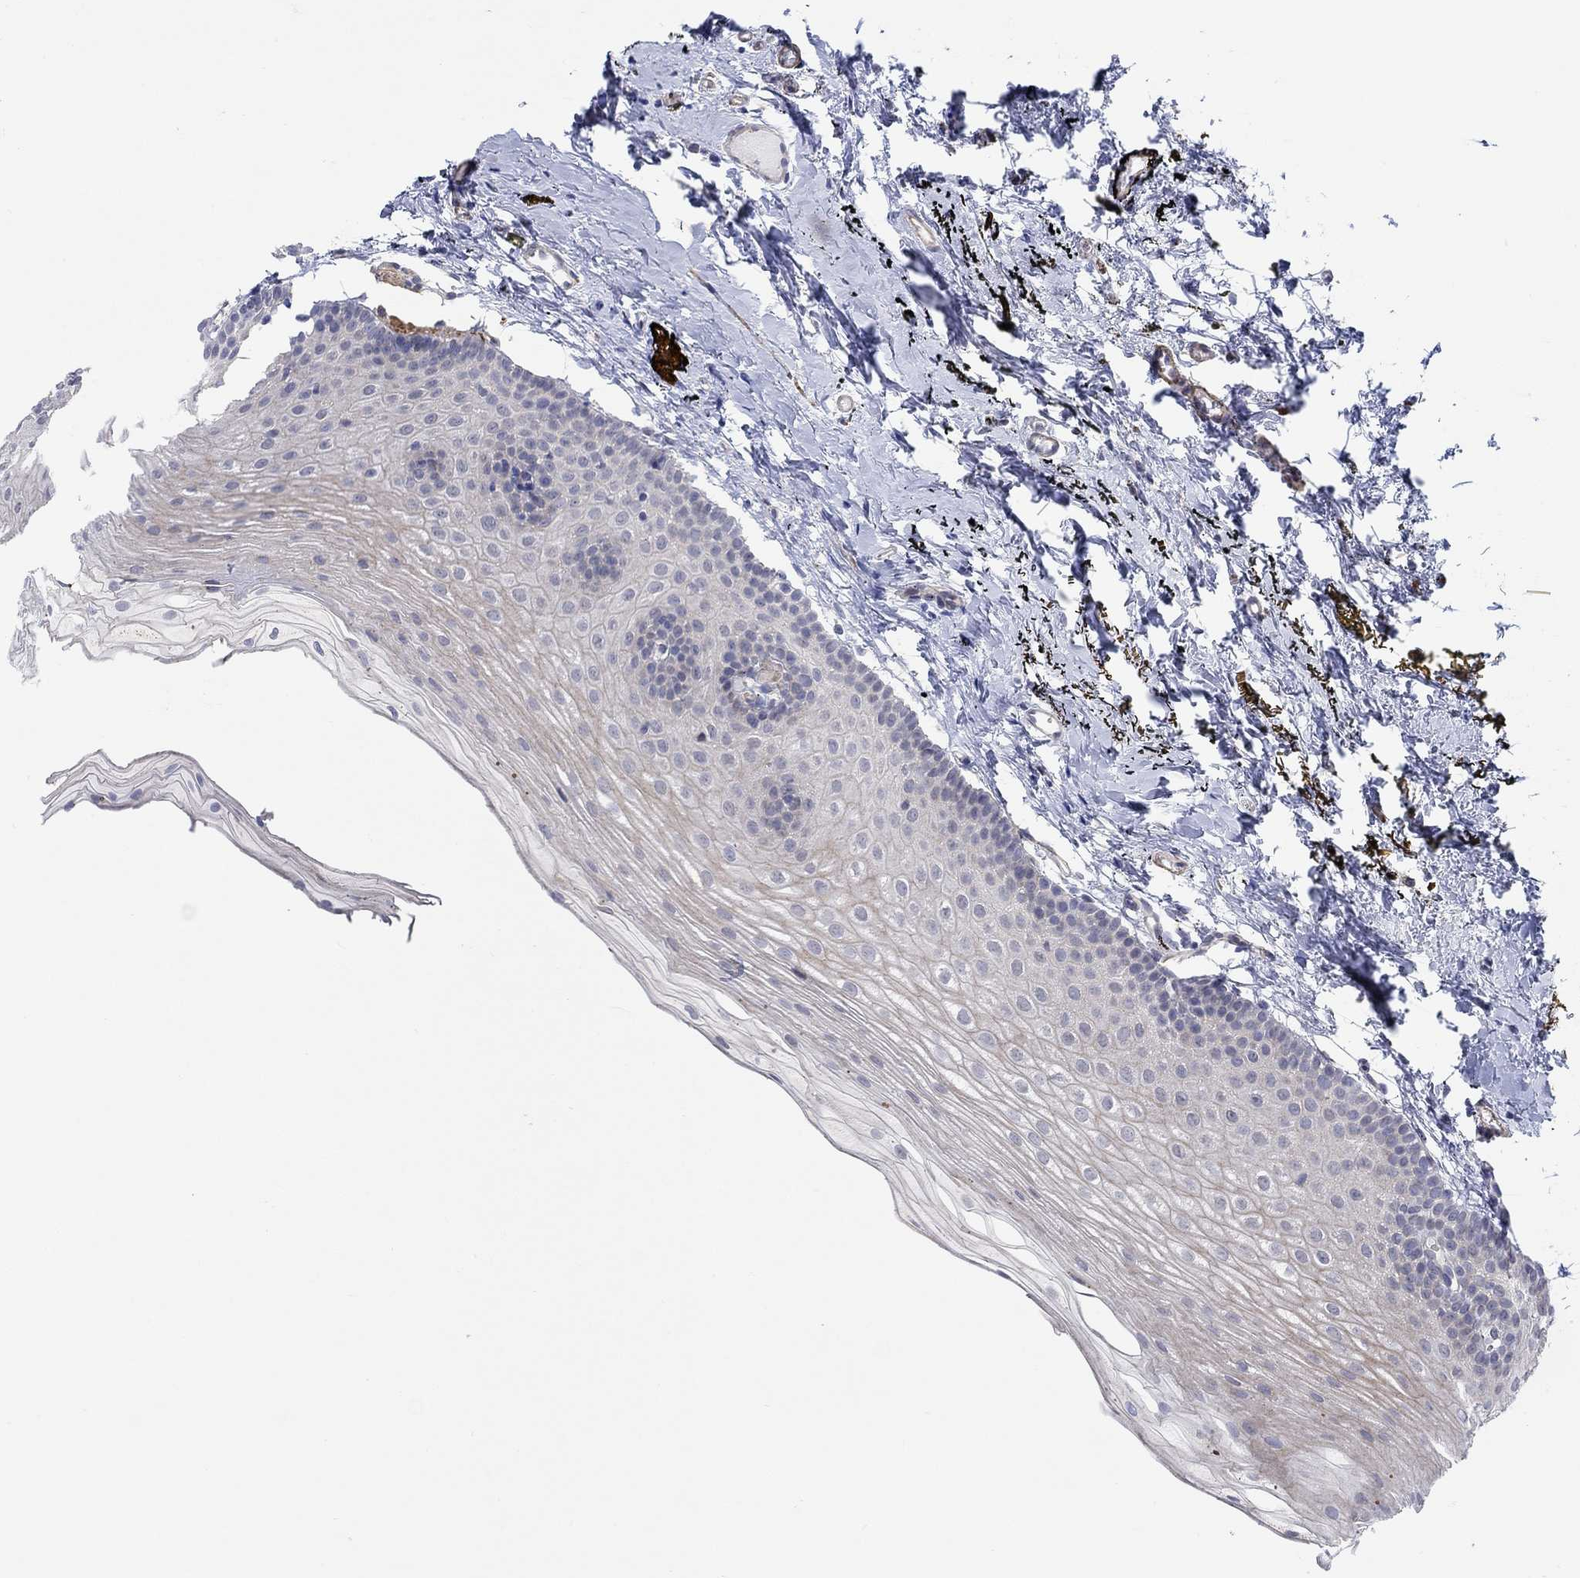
{"staining": {"intensity": "weak", "quantity": "25%-75%", "location": "cytoplasmic/membranous"}, "tissue": "oral mucosa", "cell_type": "Squamous epithelial cells", "image_type": "normal", "snomed": [{"axis": "morphology", "description": "Normal tissue, NOS"}, {"axis": "topography", "description": "Oral tissue"}], "caption": "Protein analysis of unremarkable oral mucosa reveals weak cytoplasmic/membranous expression in about 25%-75% of squamous epithelial cells.", "gene": "SCN7A", "patient": {"sex": "female", "age": 57}}